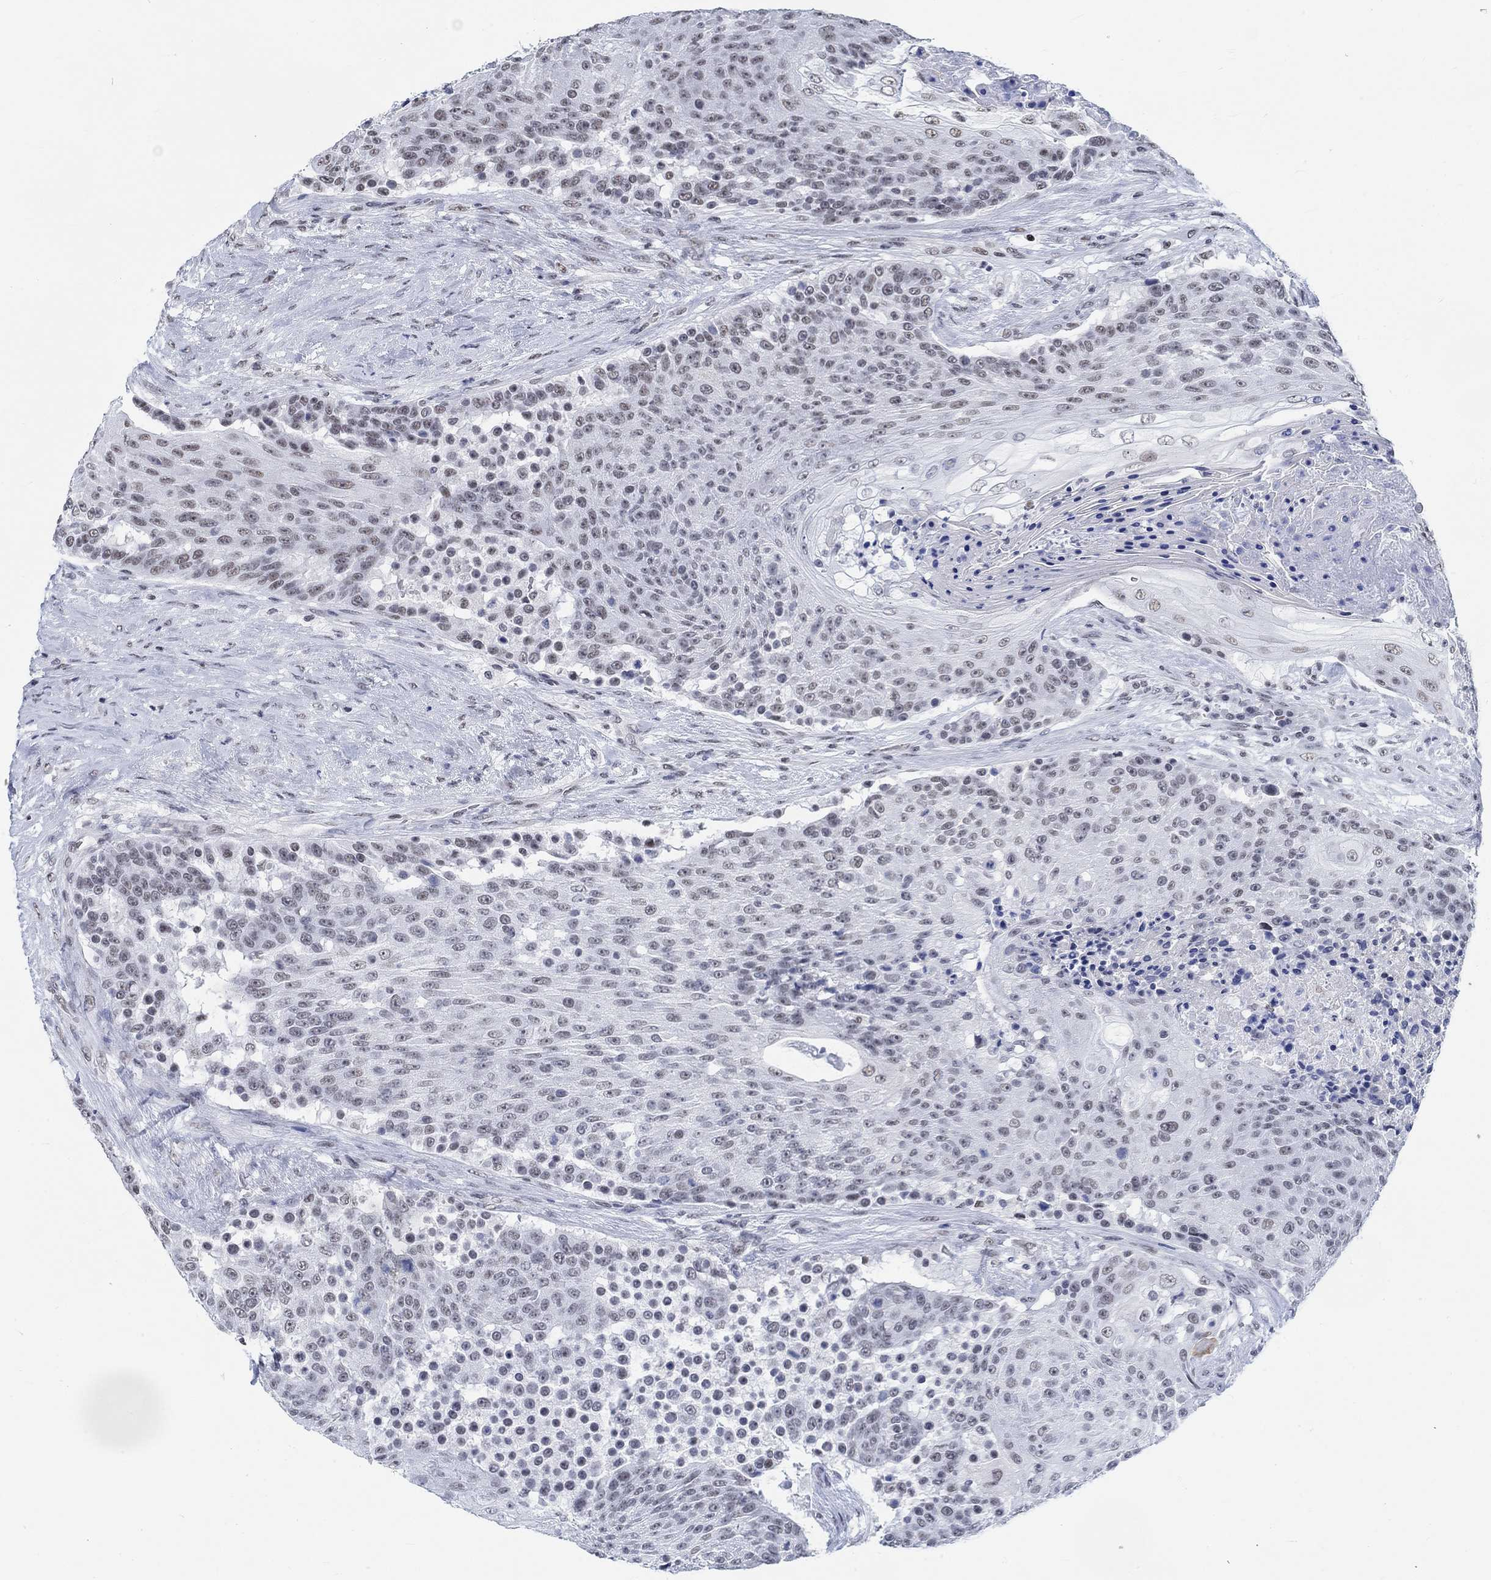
{"staining": {"intensity": "negative", "quantity": "none", "location": "none"}, "tissue": "urothelial cancer", "cell_type": "Tumor cells", "image_type": "cancer", "snomed": [{"axis": "morphology", "description": "Urothelial carcinoma, High grade"}, {"axis": "topography", "description": "Urinary bladder"}], "caption": "High magnification brightfield microscopy of urothelial cancer stained with DAB (brown) and counterstained with hematoxylin (blue): tumor cells show no significant staining.", "gene": "KCNH8", "patient": {"sex": "female", "age": 63}}